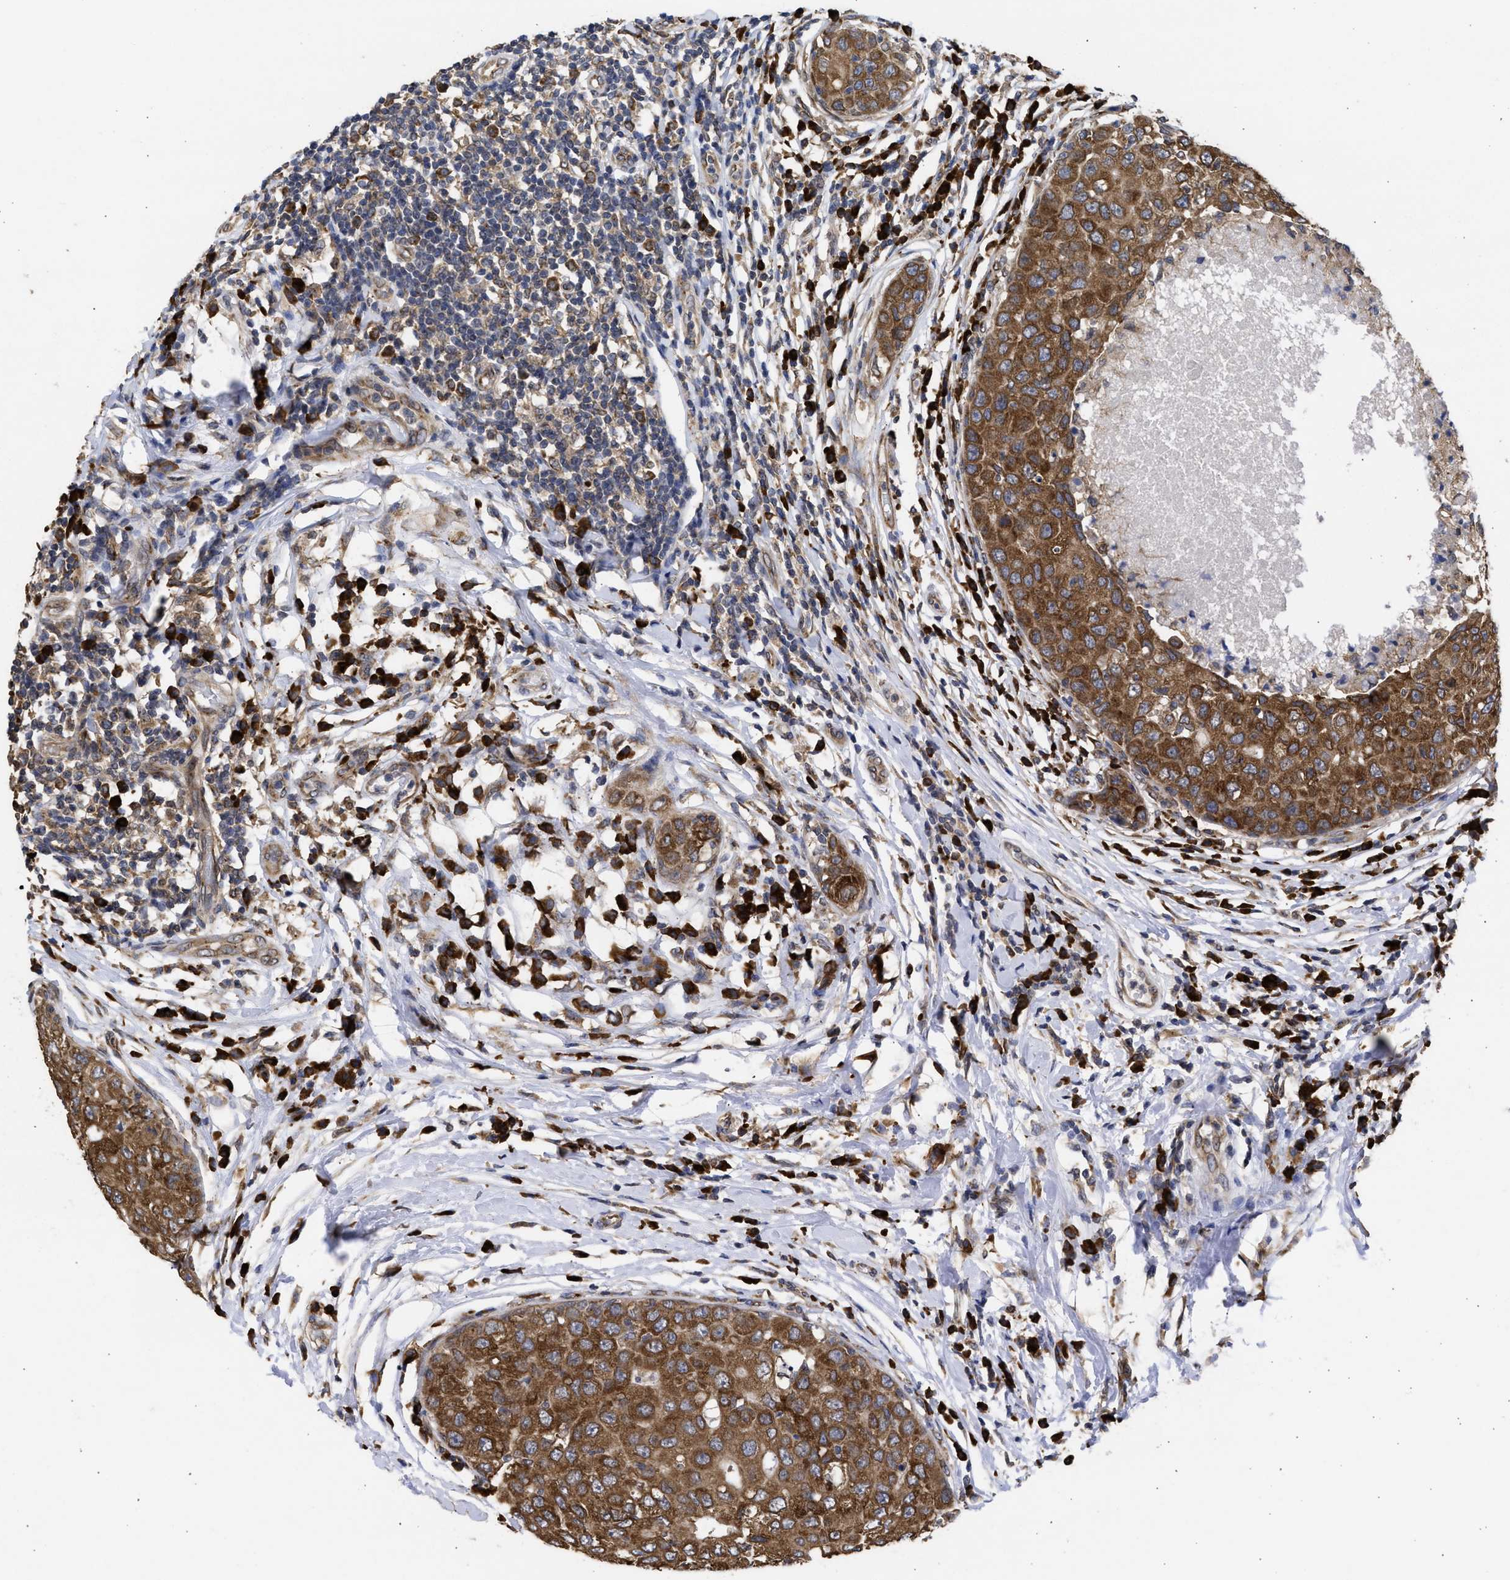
{"staining": {"intensity": "moderate", "quantity": ">75%", "location": "cytoplasmic/membranous"}, "tissue": "breast cancer", "cell_type": "Tumor cells", "image_type": "cancer", "snomed": [{"axis": "morphology", "description": "Duct carcinoma"}, {"axis": "topography", "description": "Breast"}], "caption": "Breast cancer (infiltrating ductal carcinoma) was stained to show a protein in brown. There is medium levels of moderate cytoplasmic/membranous staining in approximately >75% of tumor cells.", "gene": "DNAJC1", "patient": {"sex": "female", "age": 27}}